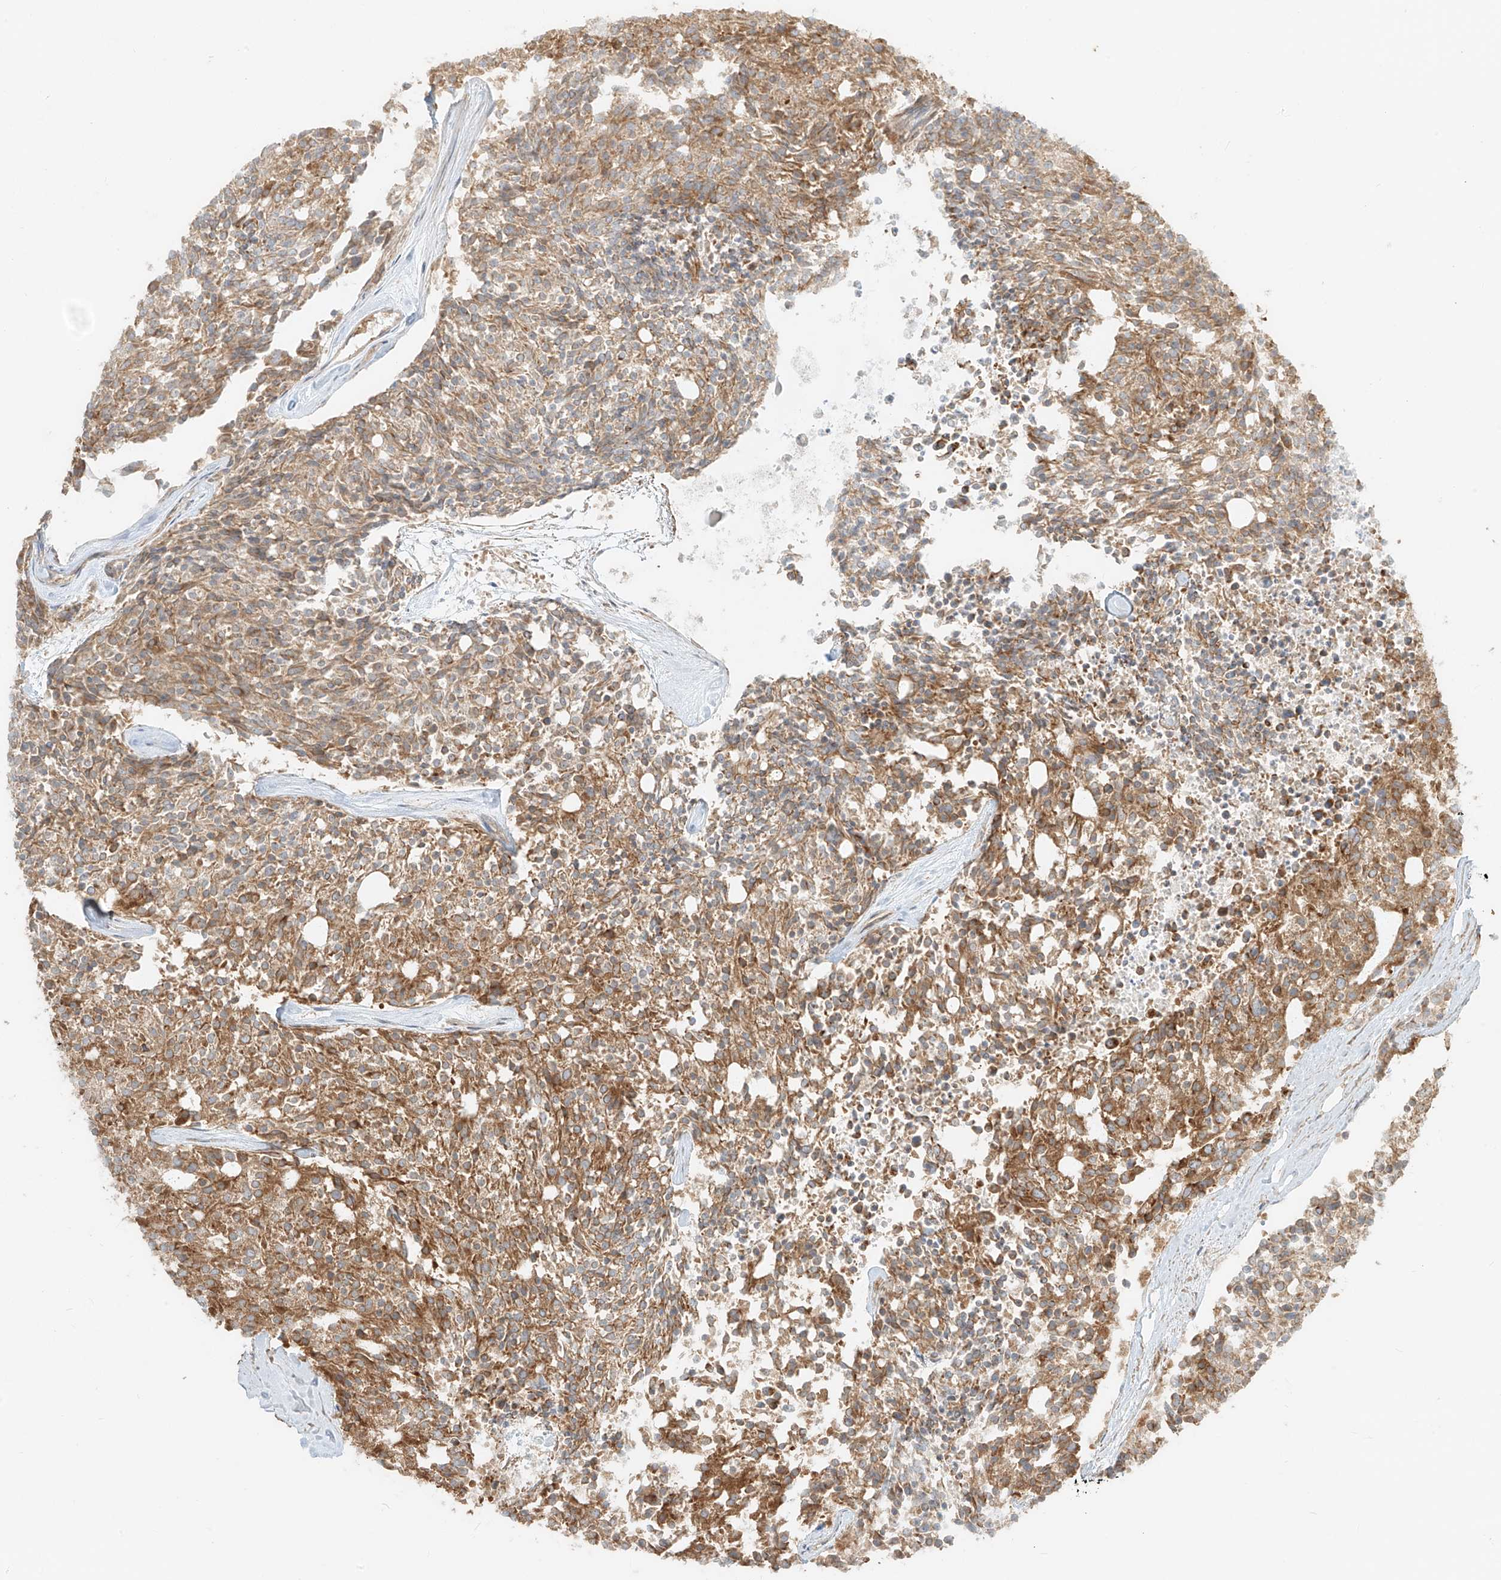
{"staining": {"intensity": "moderate", "quantity": ">75%", "location": "cytoplasmic/membranous"}, "tissue": "carcinoid", "cell_type": "Tumor cells", "image_type": "cancer", "snomed": [{"axis": "morphology", "description": "Carcinoid, malignant, NOS"}, {"axis": "topography", "description": "Pancreas"}], "caption": "Protein staining by IHC displays moderate cytoplasmic/membranous positivity in about >75% of tumor cells in carcinoid. (DAB (3,3'-diaminobenzidine) = brown stain, brightfield microscopy at high magnification).", "gene": "CCDC115", "patient": {"sex": "female", "age": 54}}